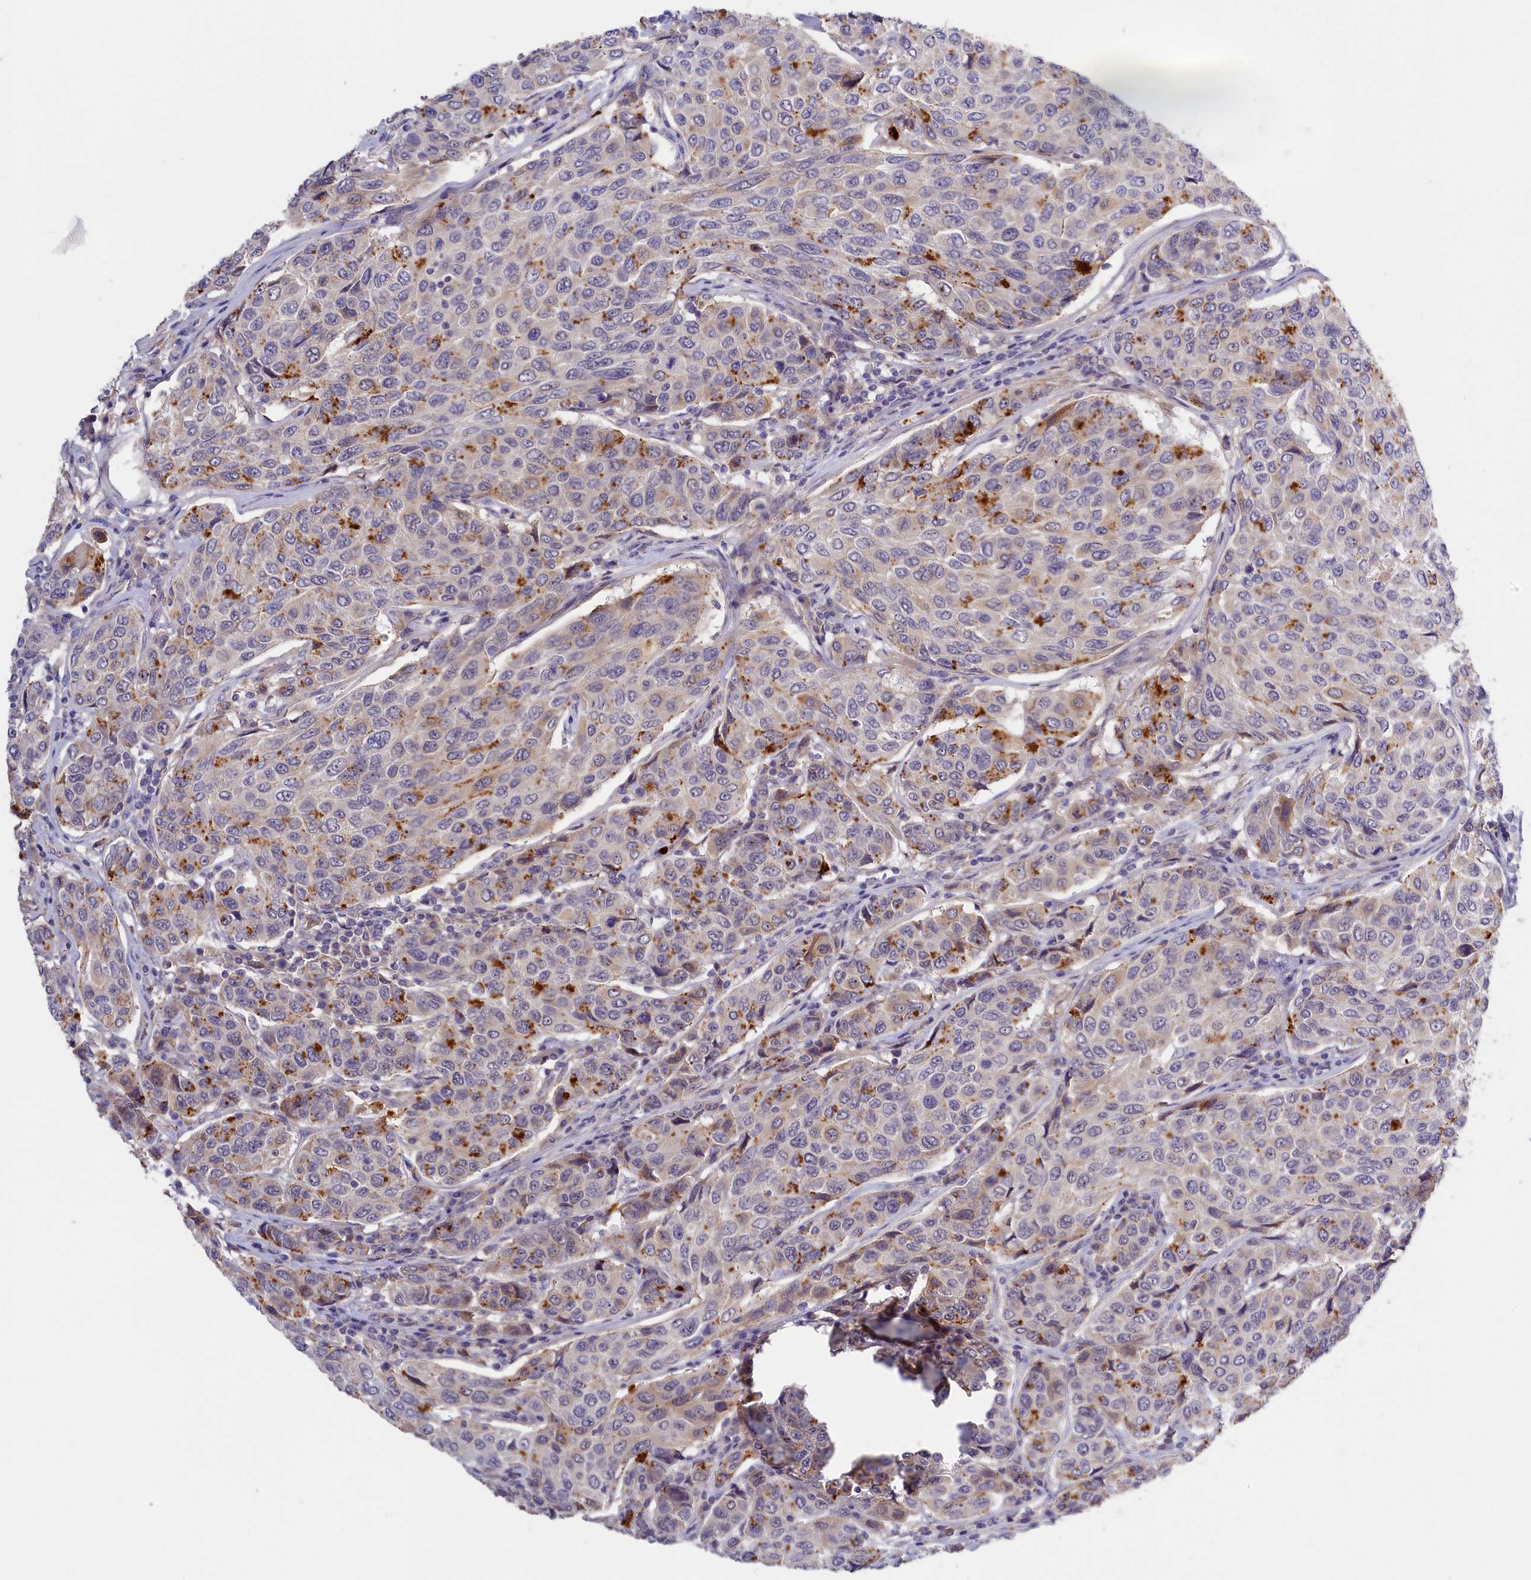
{"staining": {"intensity": "moderate", "quantity": "<25%", "location": "cytoplasmic/membranous"}, "tissue": "breast cancer", "cell_type": "Tumor cells", "image_type": "cancer", "snomed": [{"axis": "morphology", "description": "Duct carcinoma"}, {"axis": "topography", "description": "Breast"}], "caption": "Immunohistochemical staining of human breast intraductal carcinoma demonstrates low levels of moderate cytoplasmic/membranous staining in about <25% of tumor cells.", "gene": "ADGRD1", "patient": {"sex": "female", "age": 55}}